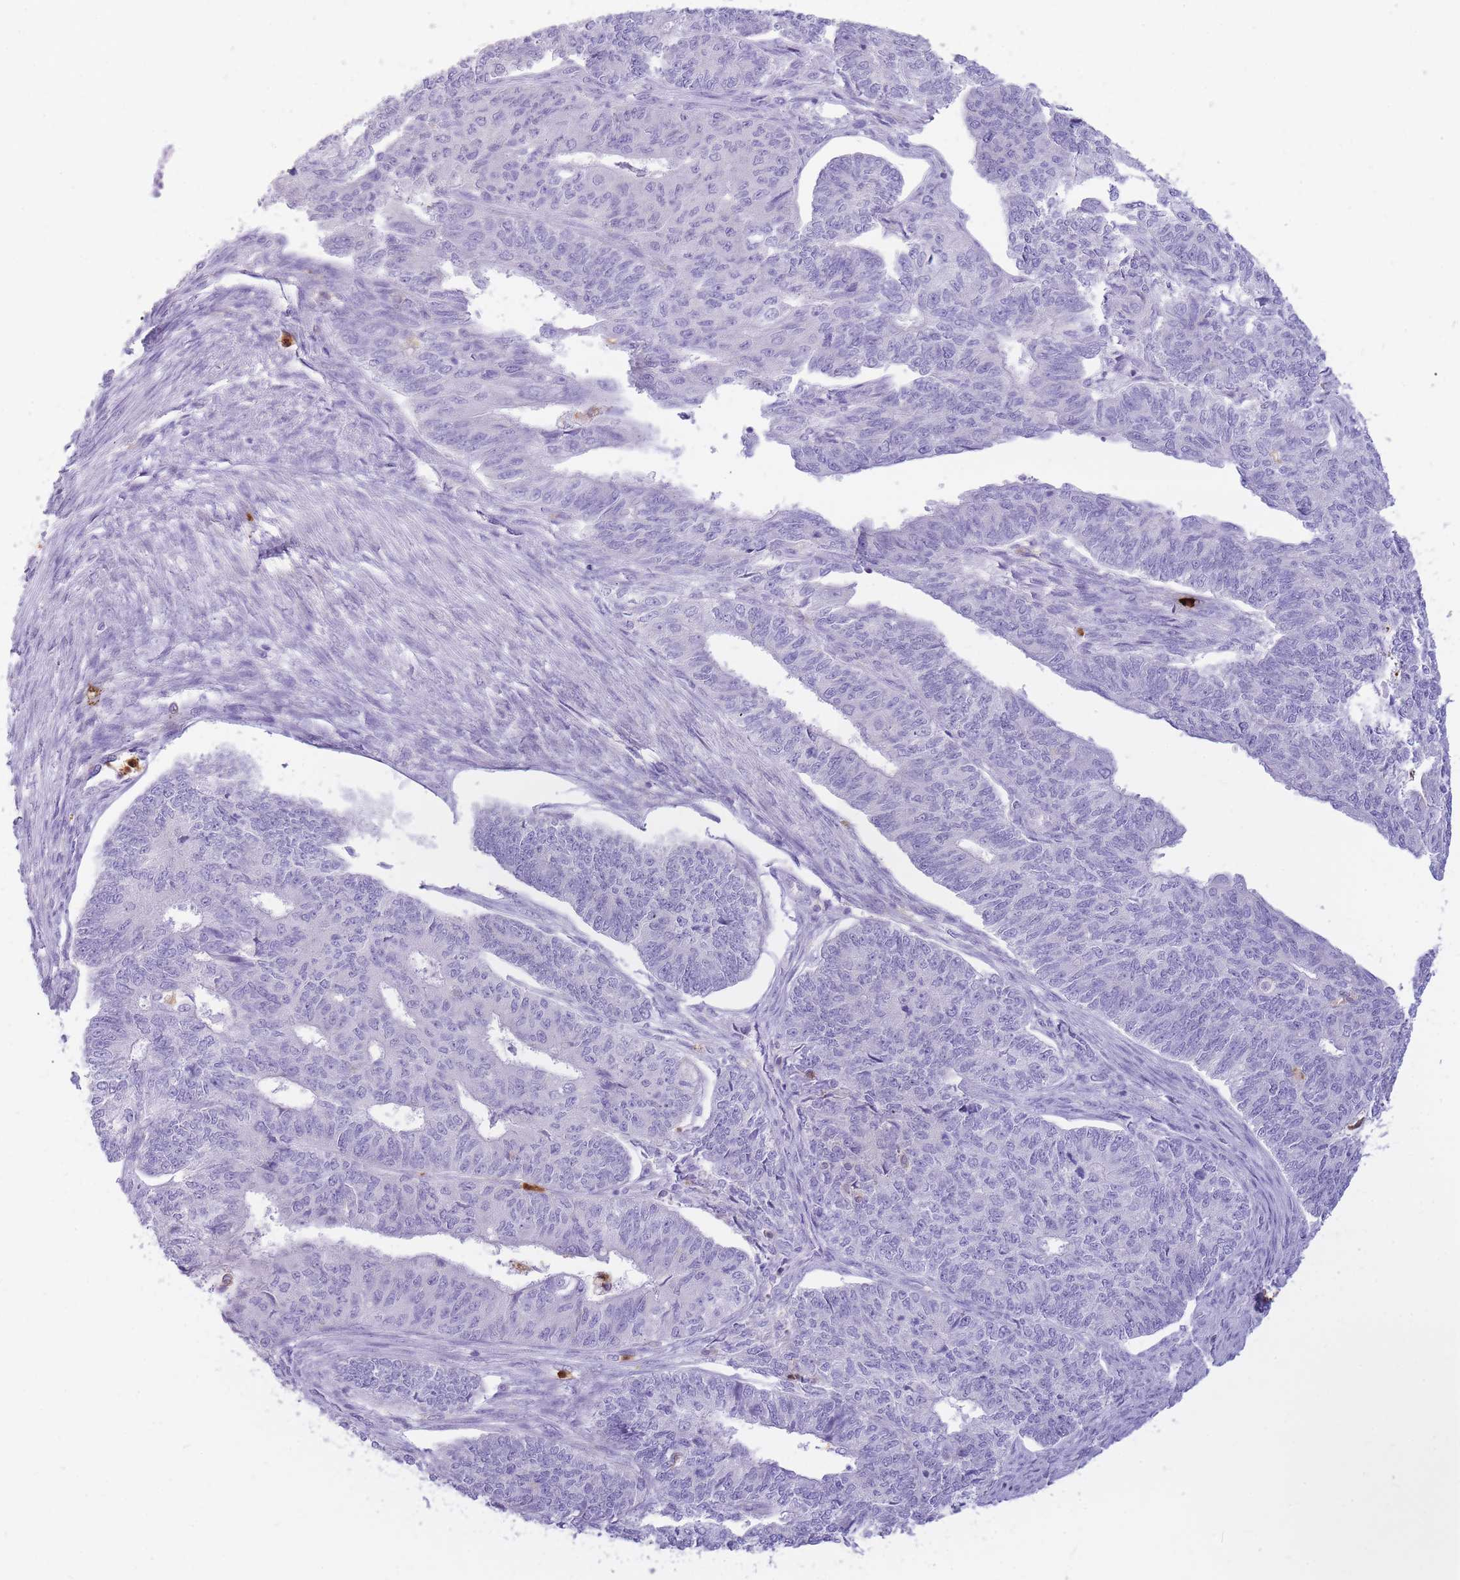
{"staining": {"intensity": "negative", "quantity": "none", "location": "none"}, "tissue": "endometrial cancer", "cell_type": "Tumor cells", "image_type": "cancer", "snomed": [{"axis": "morphology", "description": "Adenocarcinoma, NOS"}, {"axis": "topography", "description": "Endometrium"}], "caption": "There is no significant positivity in tumor cells of endometrial adenocarcinoma. (Brightfield microscopy of DAB (3,3'-diaminobenzidine) immunohistochemistry (IHC) at high magnification).", "gene": "TPSAB1", "patient": {"sex": "female", "age": 32}}